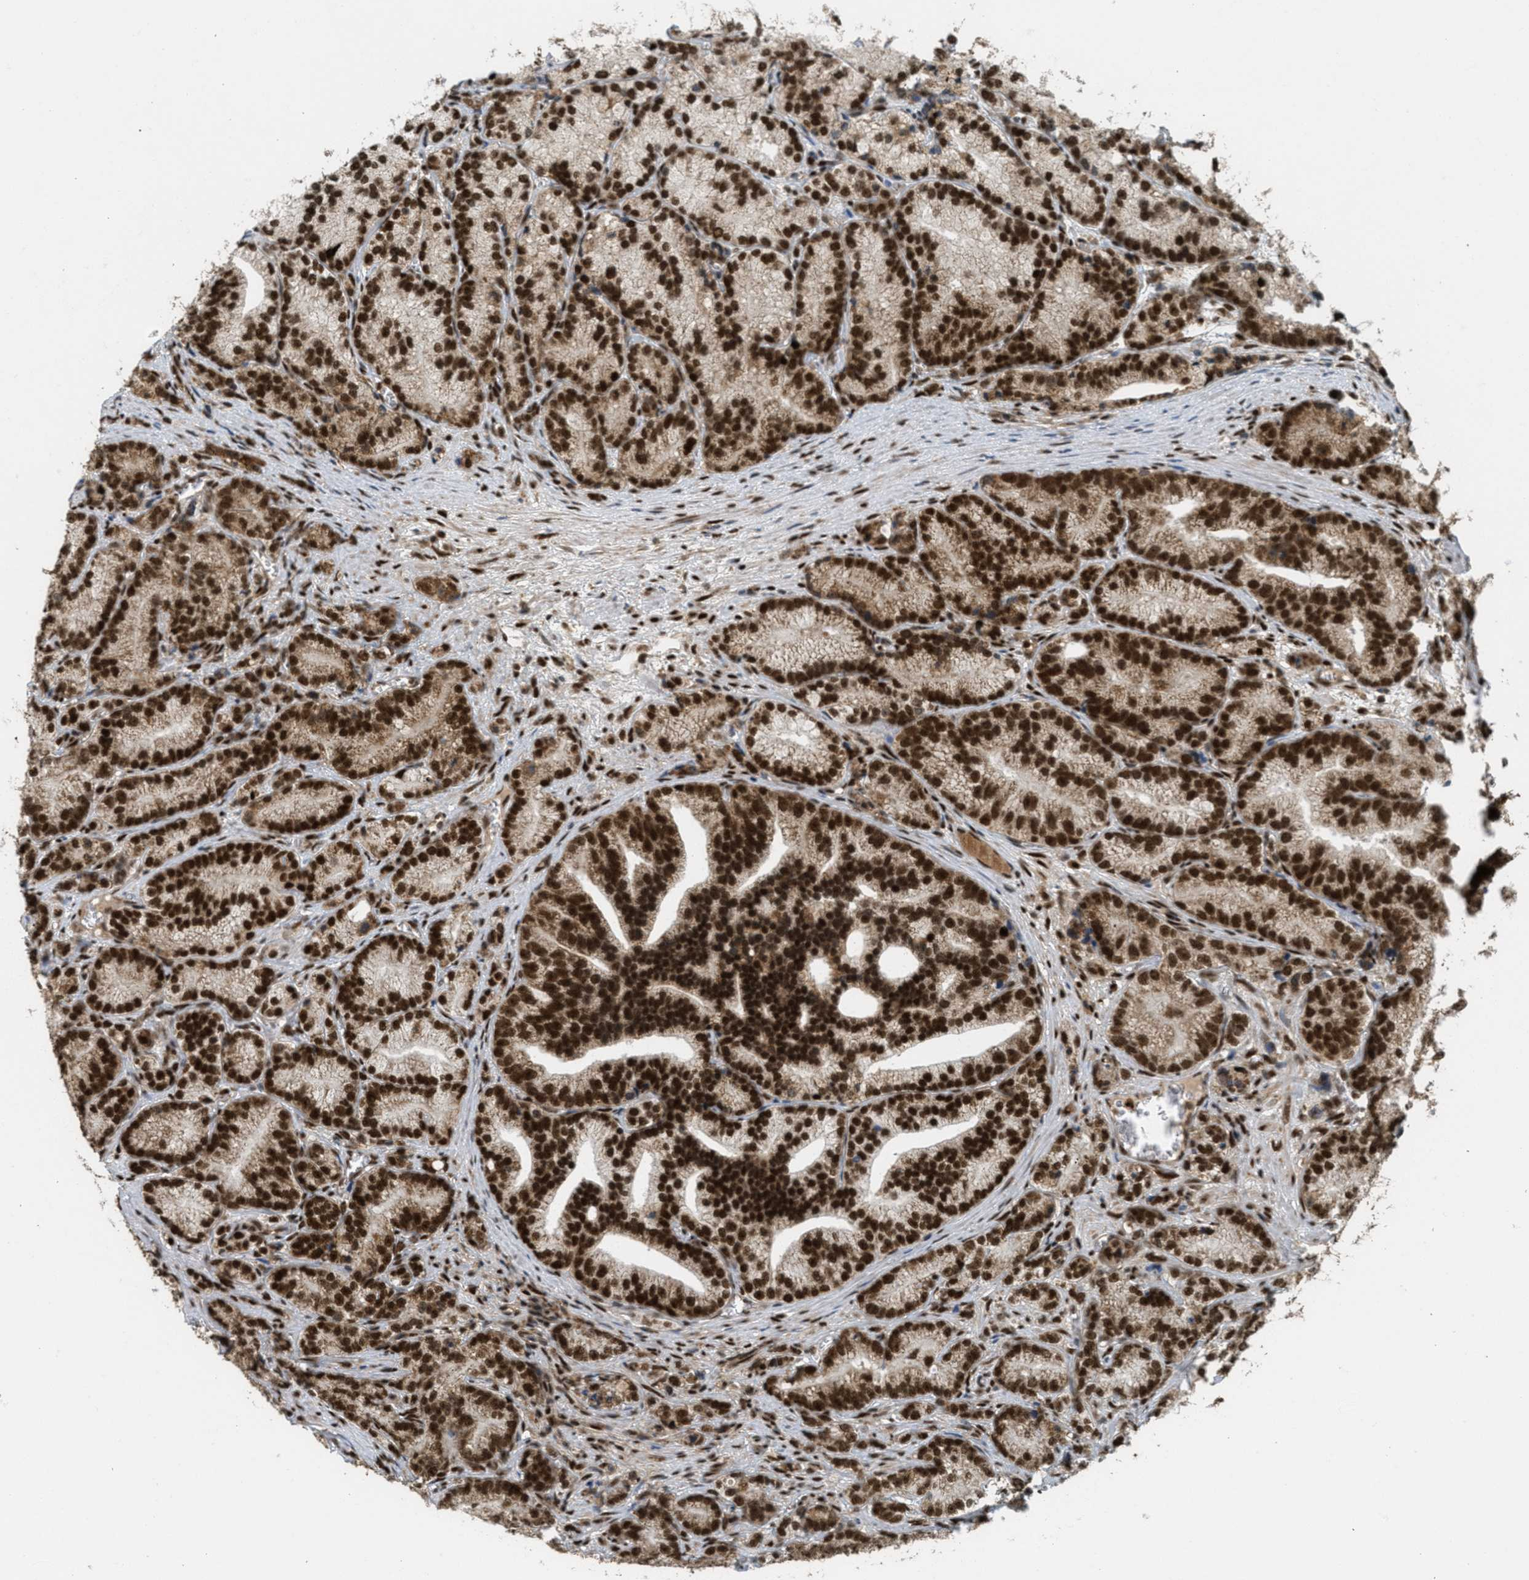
{"staining": {"intensity": "strong", "quantity": ">75%", "location": "cytoplasmic/membranous,nuclear"}, "tissue": "prostate cancer", "cell_type": "Tumor cells", "image_type": "cancer", "snomed": [{"axis": "morphology", "description": "Adenocarcinoma, Low grade"}, {"axis": "topography", "description": "Prostate"}], "caption": "Strong cytoplasmic/membranous and nuclear staining for a protein is present in about >75% of tumor cells of prostate low-grade adenocarcinoma using immunohistochemistry (IHC).", "gene": "TLK1", "patient": {"sex": "male", "age": 89}}